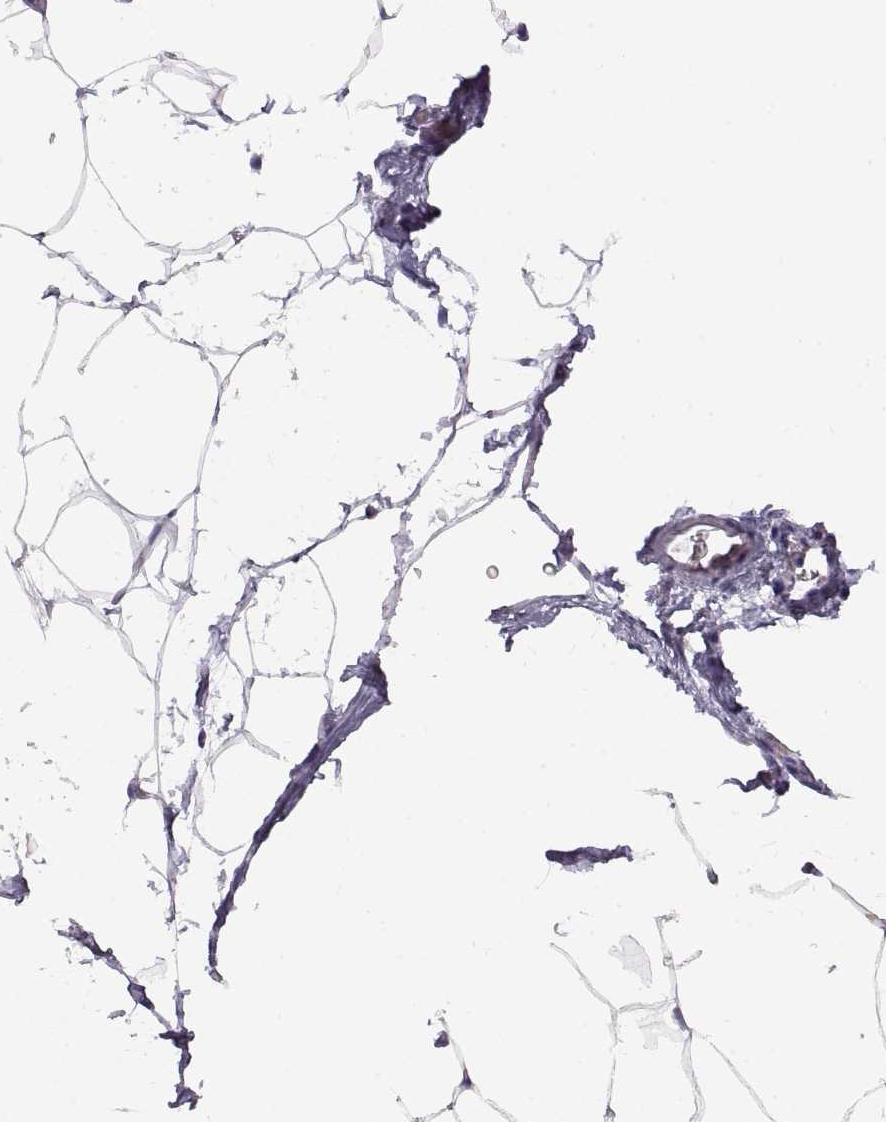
{"staining": {"intensity": "negative", "quantity": "none", "location": "none"}, "tissue": "adipose tissue", "cell_type": "Adipocytes", "image_type": "normal", "snomed": [{"axis": "morphology", "description": "Normal tissue, NOS"}, {"axis": "topography", "description": "Adipose tissue"}], "caption": "IHC histopathology image of unremarkable adipose tissue: adipose tissue stained with DAB demonstrates no significant protein expression in adipocytes. (DAB IHC with hematoxylin counter stain).", "gene": "CRYBB3", "patient": {"sex": "male", "age": 57}}